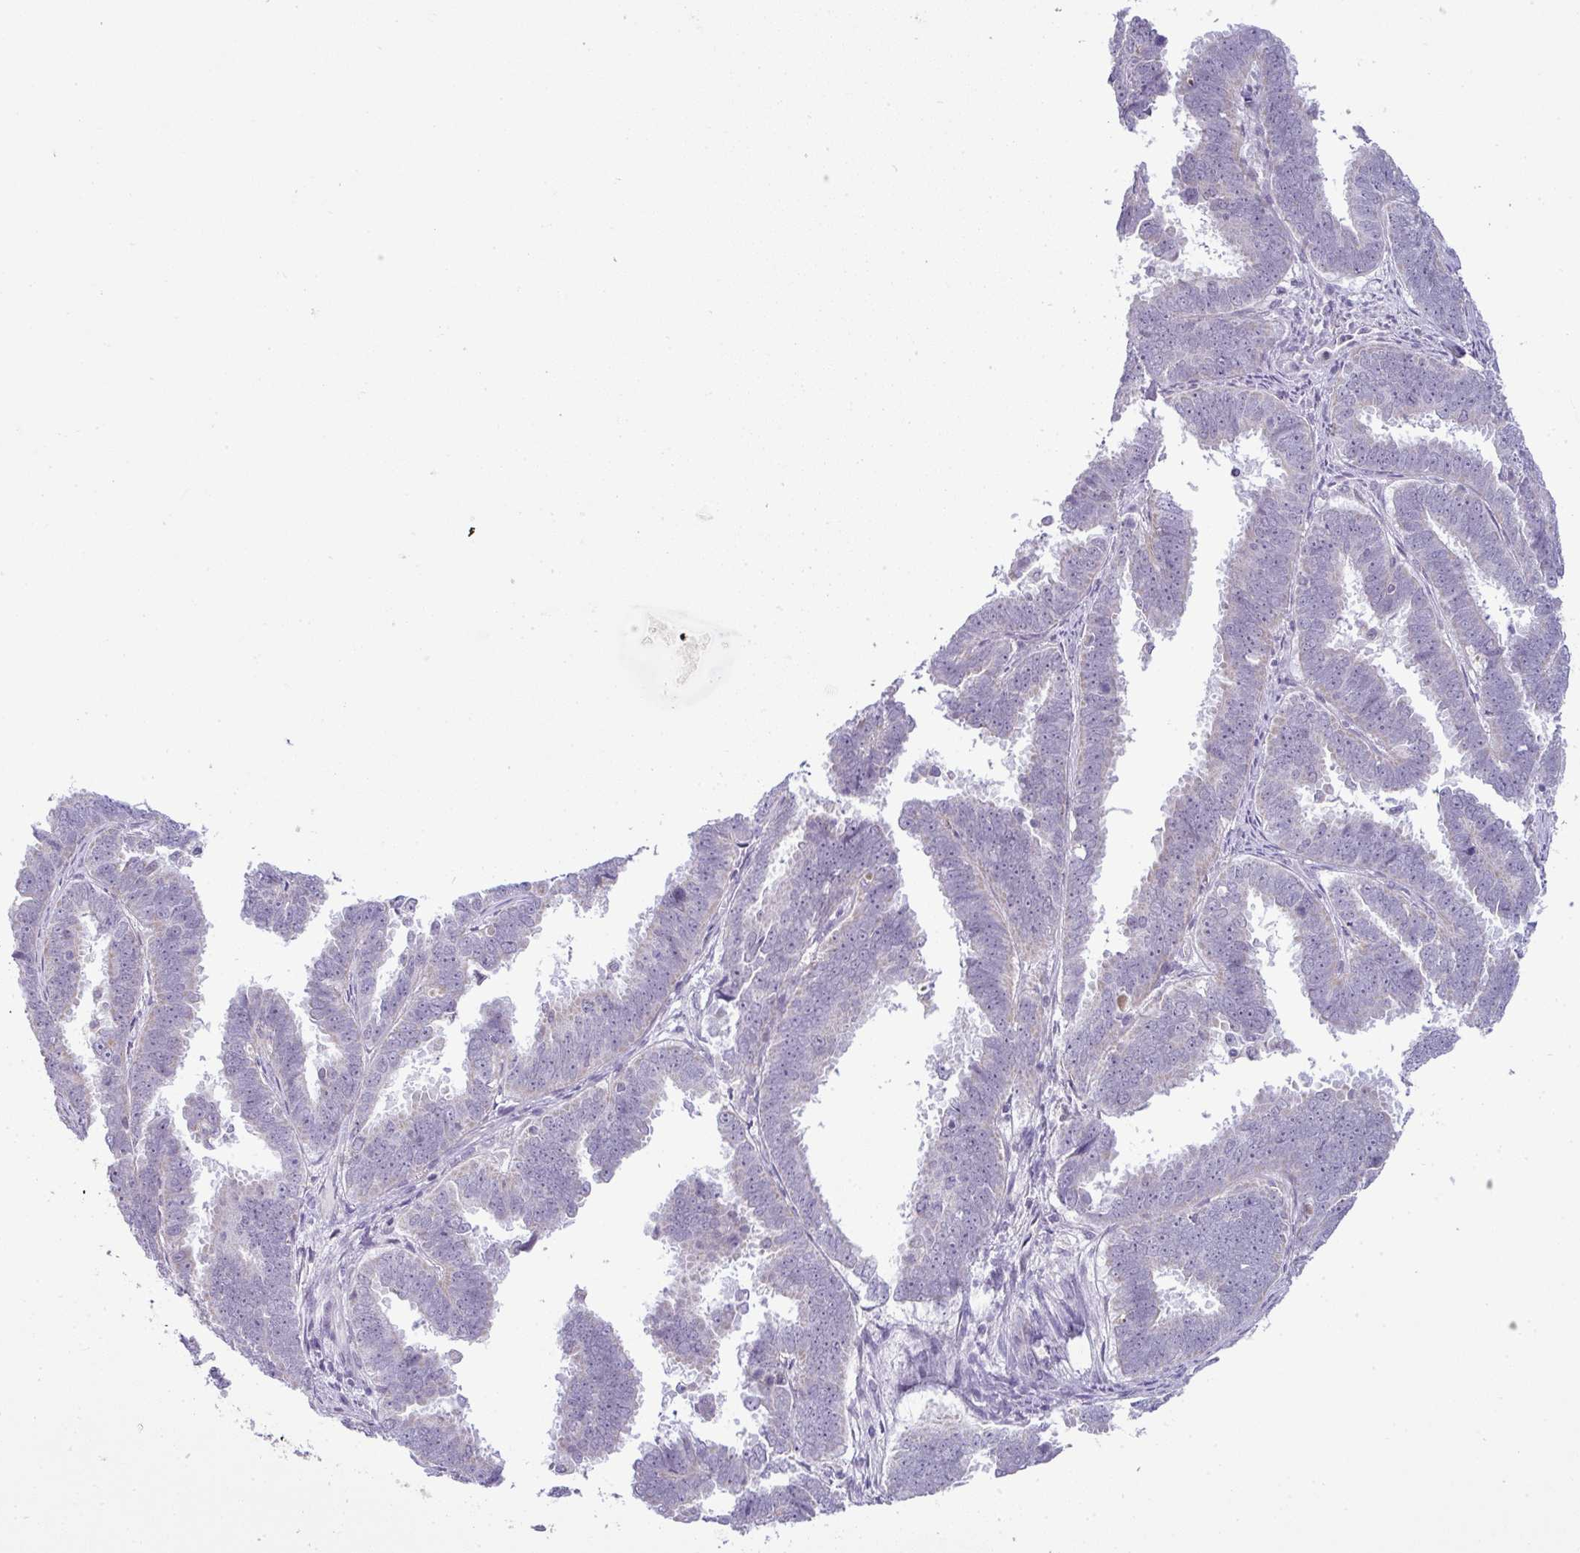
{"staining": {"intensity": "negative", "quantity": "none", "location": "none"}, "tissue": "endometrial cancer", "cell_type": "Tumor cells", "image_type": "cancer", "snomed": [{"axis": "morphology", "description": "Adenocarcinoma, NOS"}, {"axis": "topography", "description": "Endometrium"}], "caption": "Human endometrial cancer (adenocarcinoma) stained for a protein using immunohistochemistry shows no staining in tumor cells.", "gene": "HBEGF", "patient": {"sex": "female", "age": 75}}